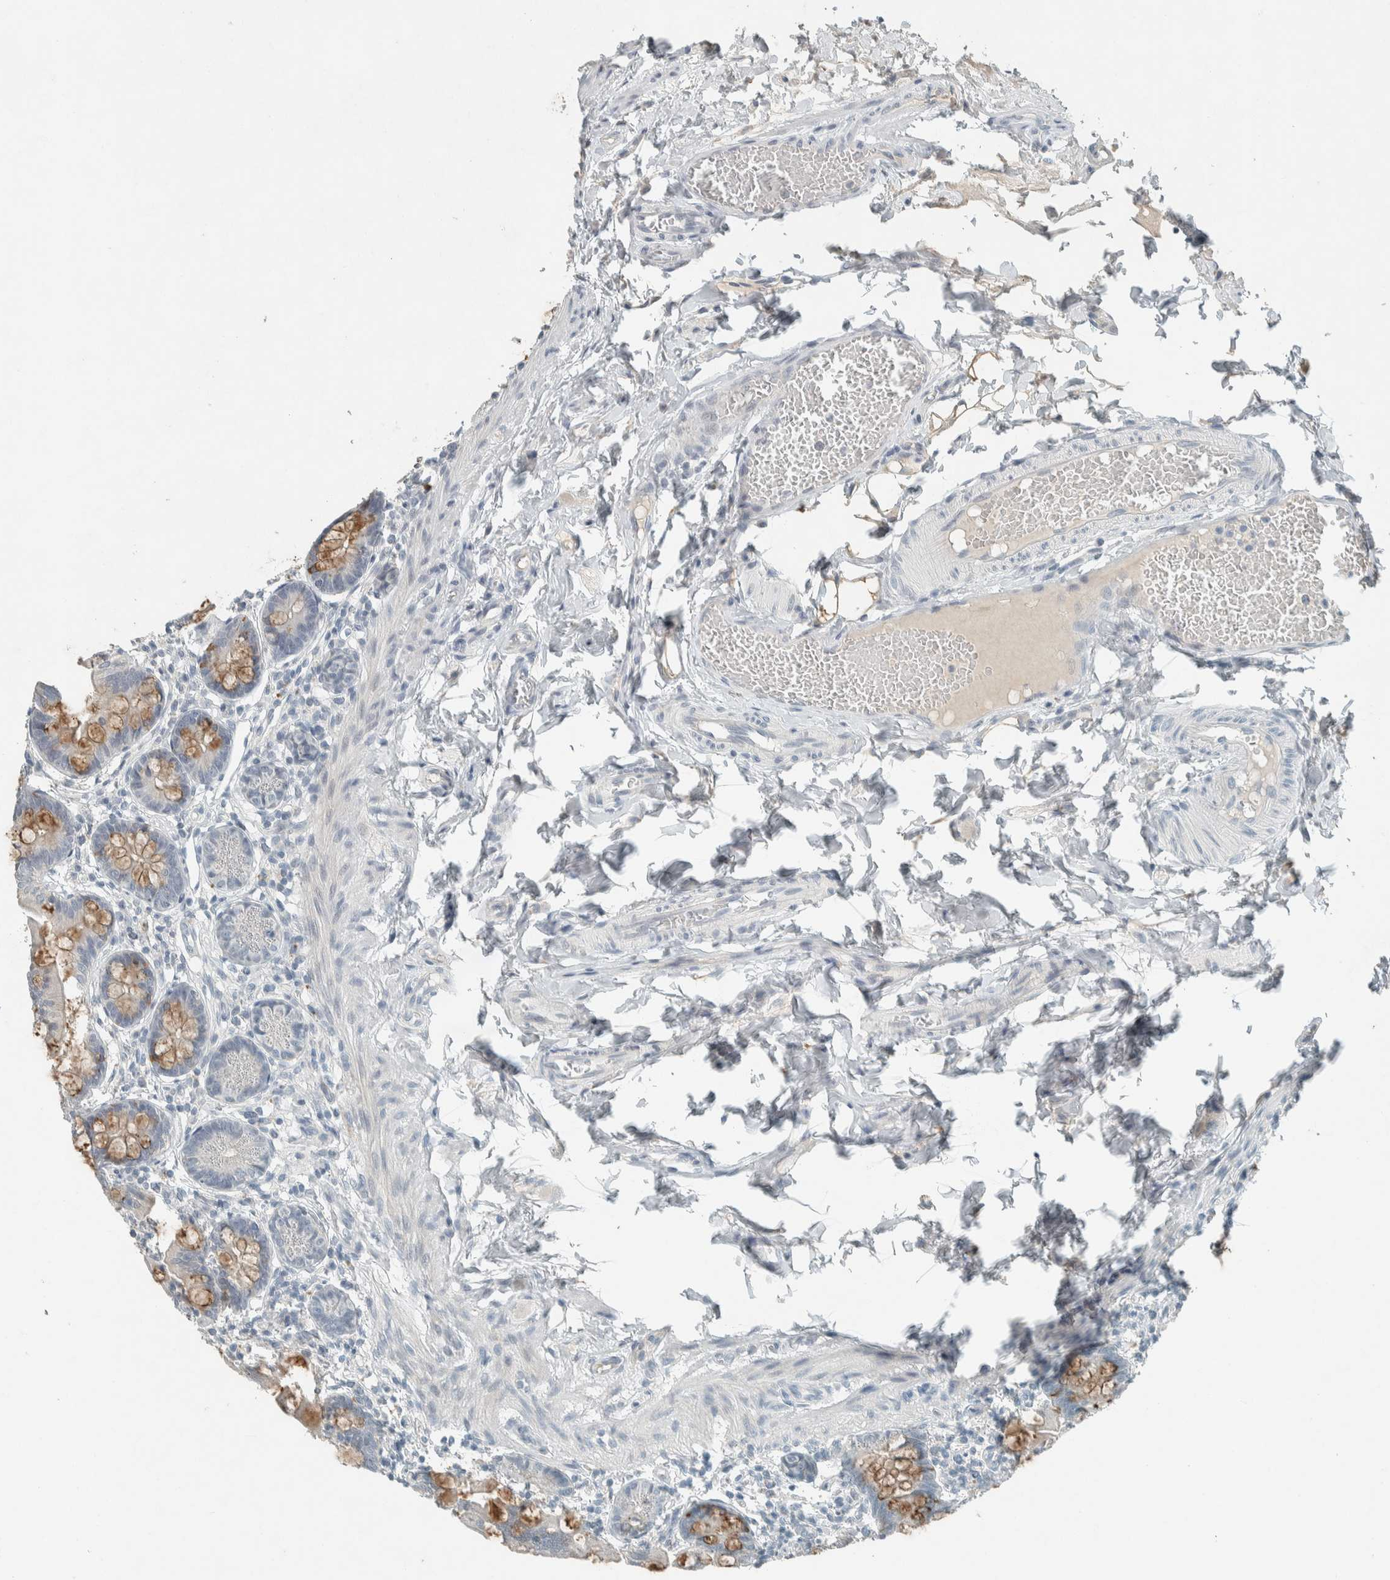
{"staining": {"intensity": "moderate", "quantity": "25%-75%", "location": "cytoplasmic/membranous"}, "tissue": "small intestine", "cell_type": "Glandular cells", "image_type": "normal", "snomed": [{"axis": "morphology", "description": "Normal tissue, NOS"}, {"axis": "topography", "description": "Small intestine"}], "caption": "Protein expression analysis of benign human small intestine reveals moderate cytoplasmic/membranous positivity in about 25%-75% of glandular cells.", "gene": "CERCAM", "patient": {"sex": "male", "age": 7}}